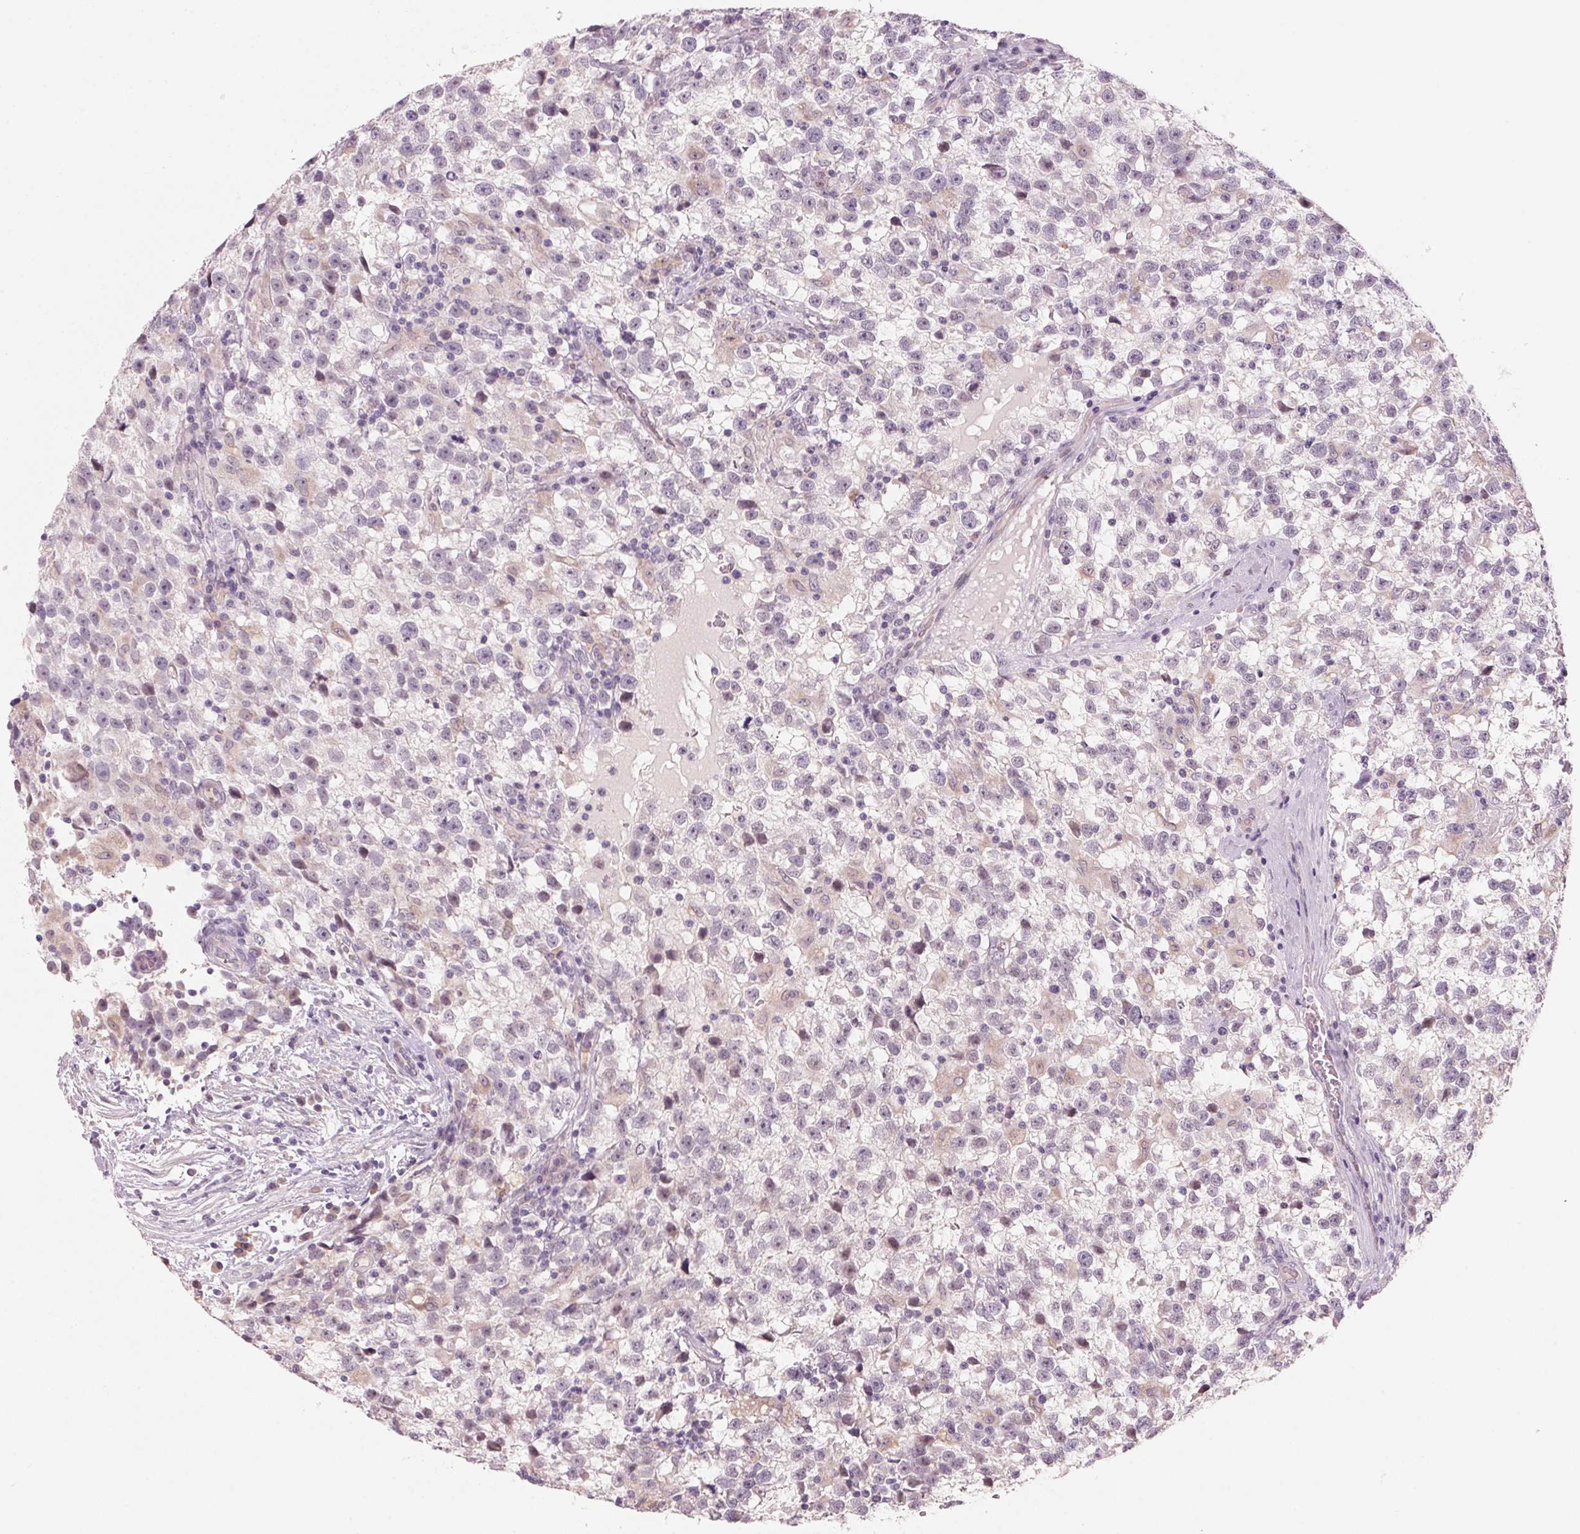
{"staining": {"intensity": "weak", "quantity": "<25%", "location": "cytoplasmic/membranous,nuclear"}, "tissue": "testis cancer", "cell_type": "Tumor cells", "image_type": "cancer", "snomed": [{"axis": "morphology", "description": "Seminoma, NOS"}, {"axis": "topography", "description": "Testis"}], "caption": "Protein analysis of testis cancer reveals no significant staining in tumor cells.", "gene": "ADAM20", "patient": {"sex": "male", "age": 31}}